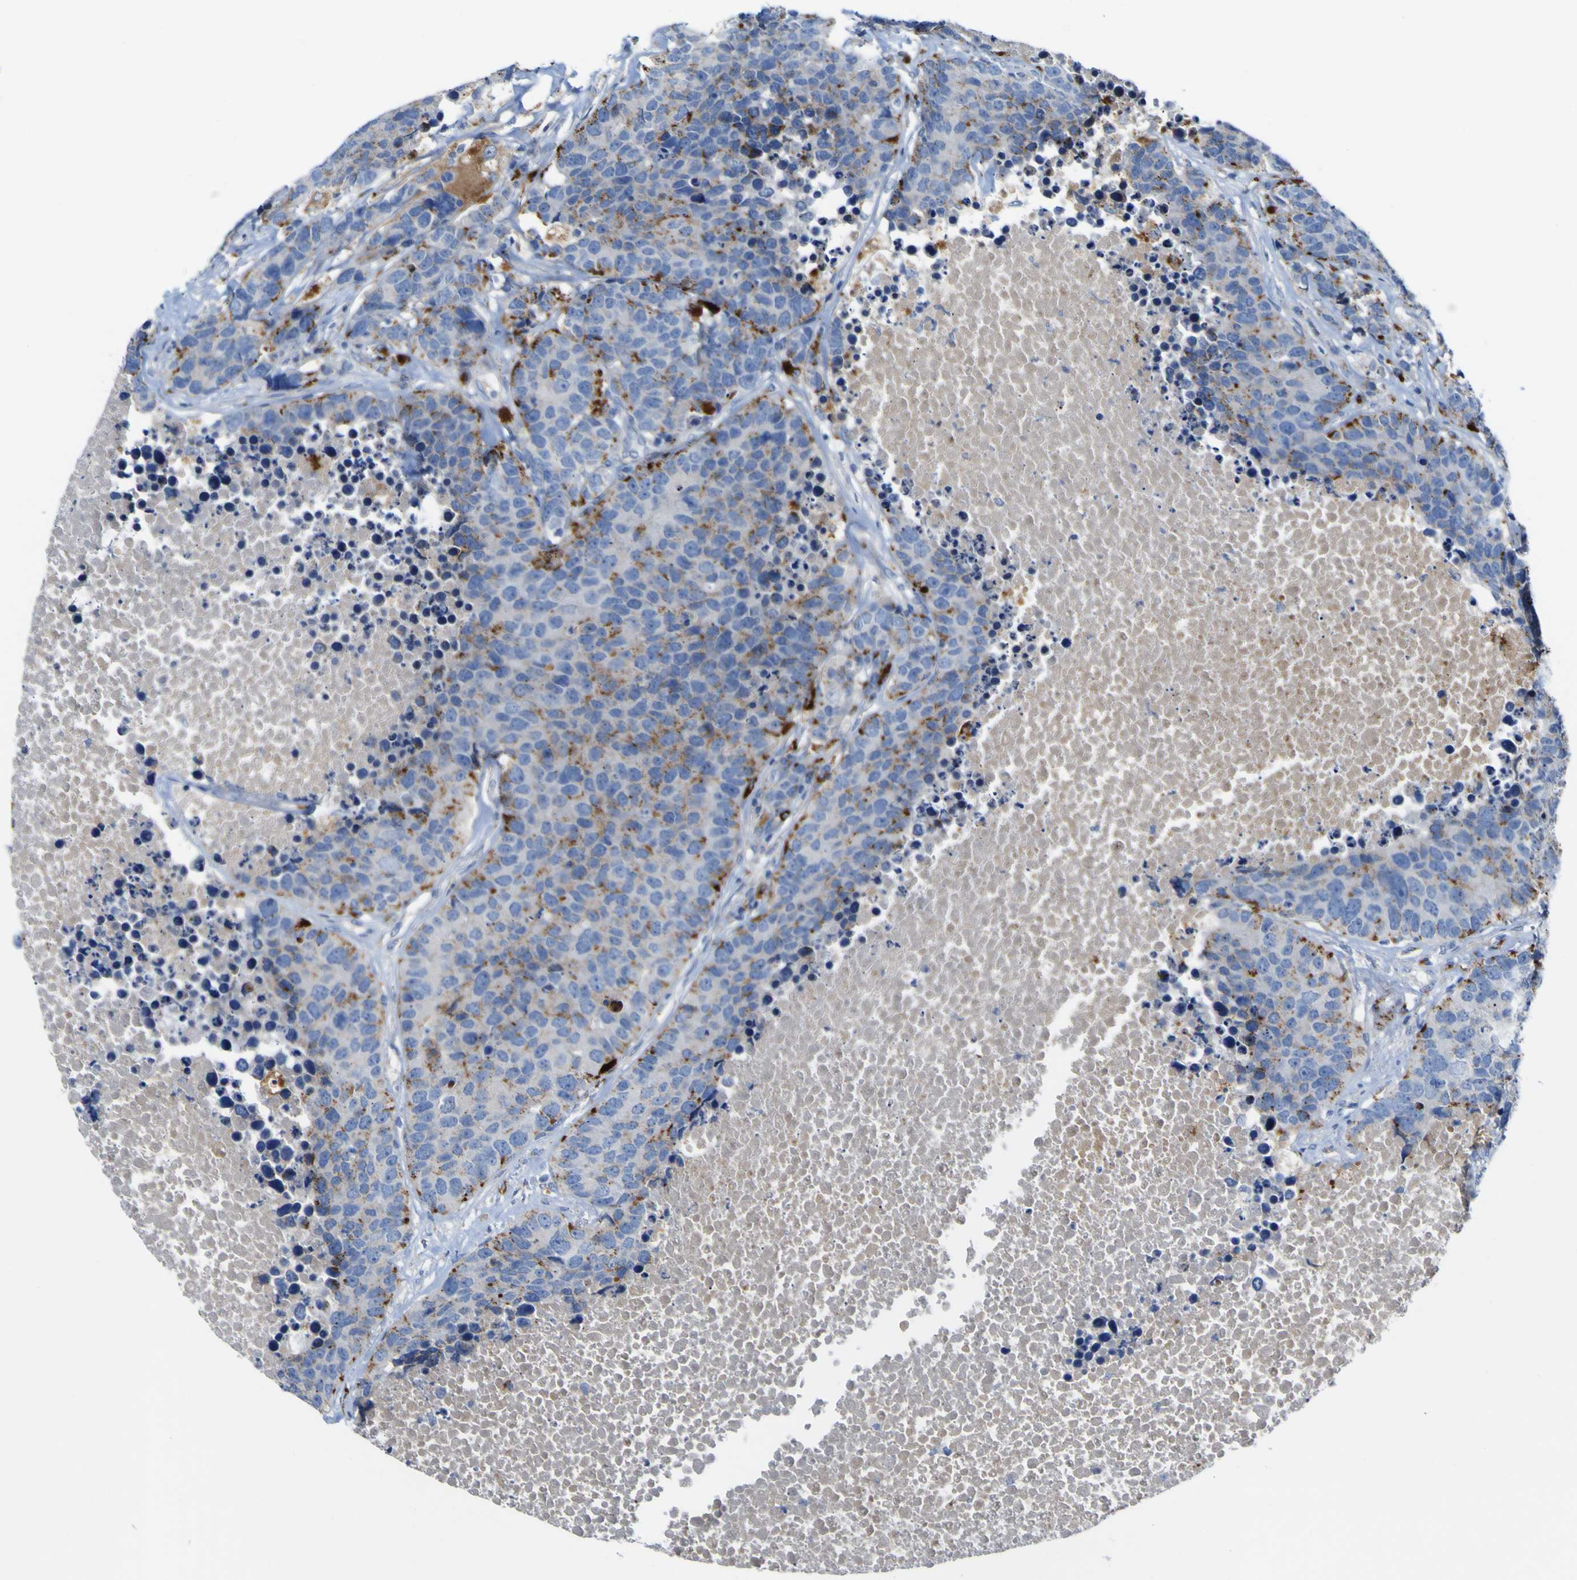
{"staining": {"intensity": "moderate", "quantity": "25%-75%", "location": "cytoplasmic/membranous"}, "tissue": "carcinoid", "cell_type": "Tumor cells", "image_type": "cancer", "snomed": [{"axis": "morphology", "description": "Carcinoid, malignant, NOS"}, {"axis": "topography", "description": "Lung"}], "caption": "A photomicrograph of carcinoid (malignant) stained for a protein displays moderate cytoplasmic/membranous brown staining in tumor cells.", "gene": "PTPRF", "patient": {"sex": "male", "age": 60}}